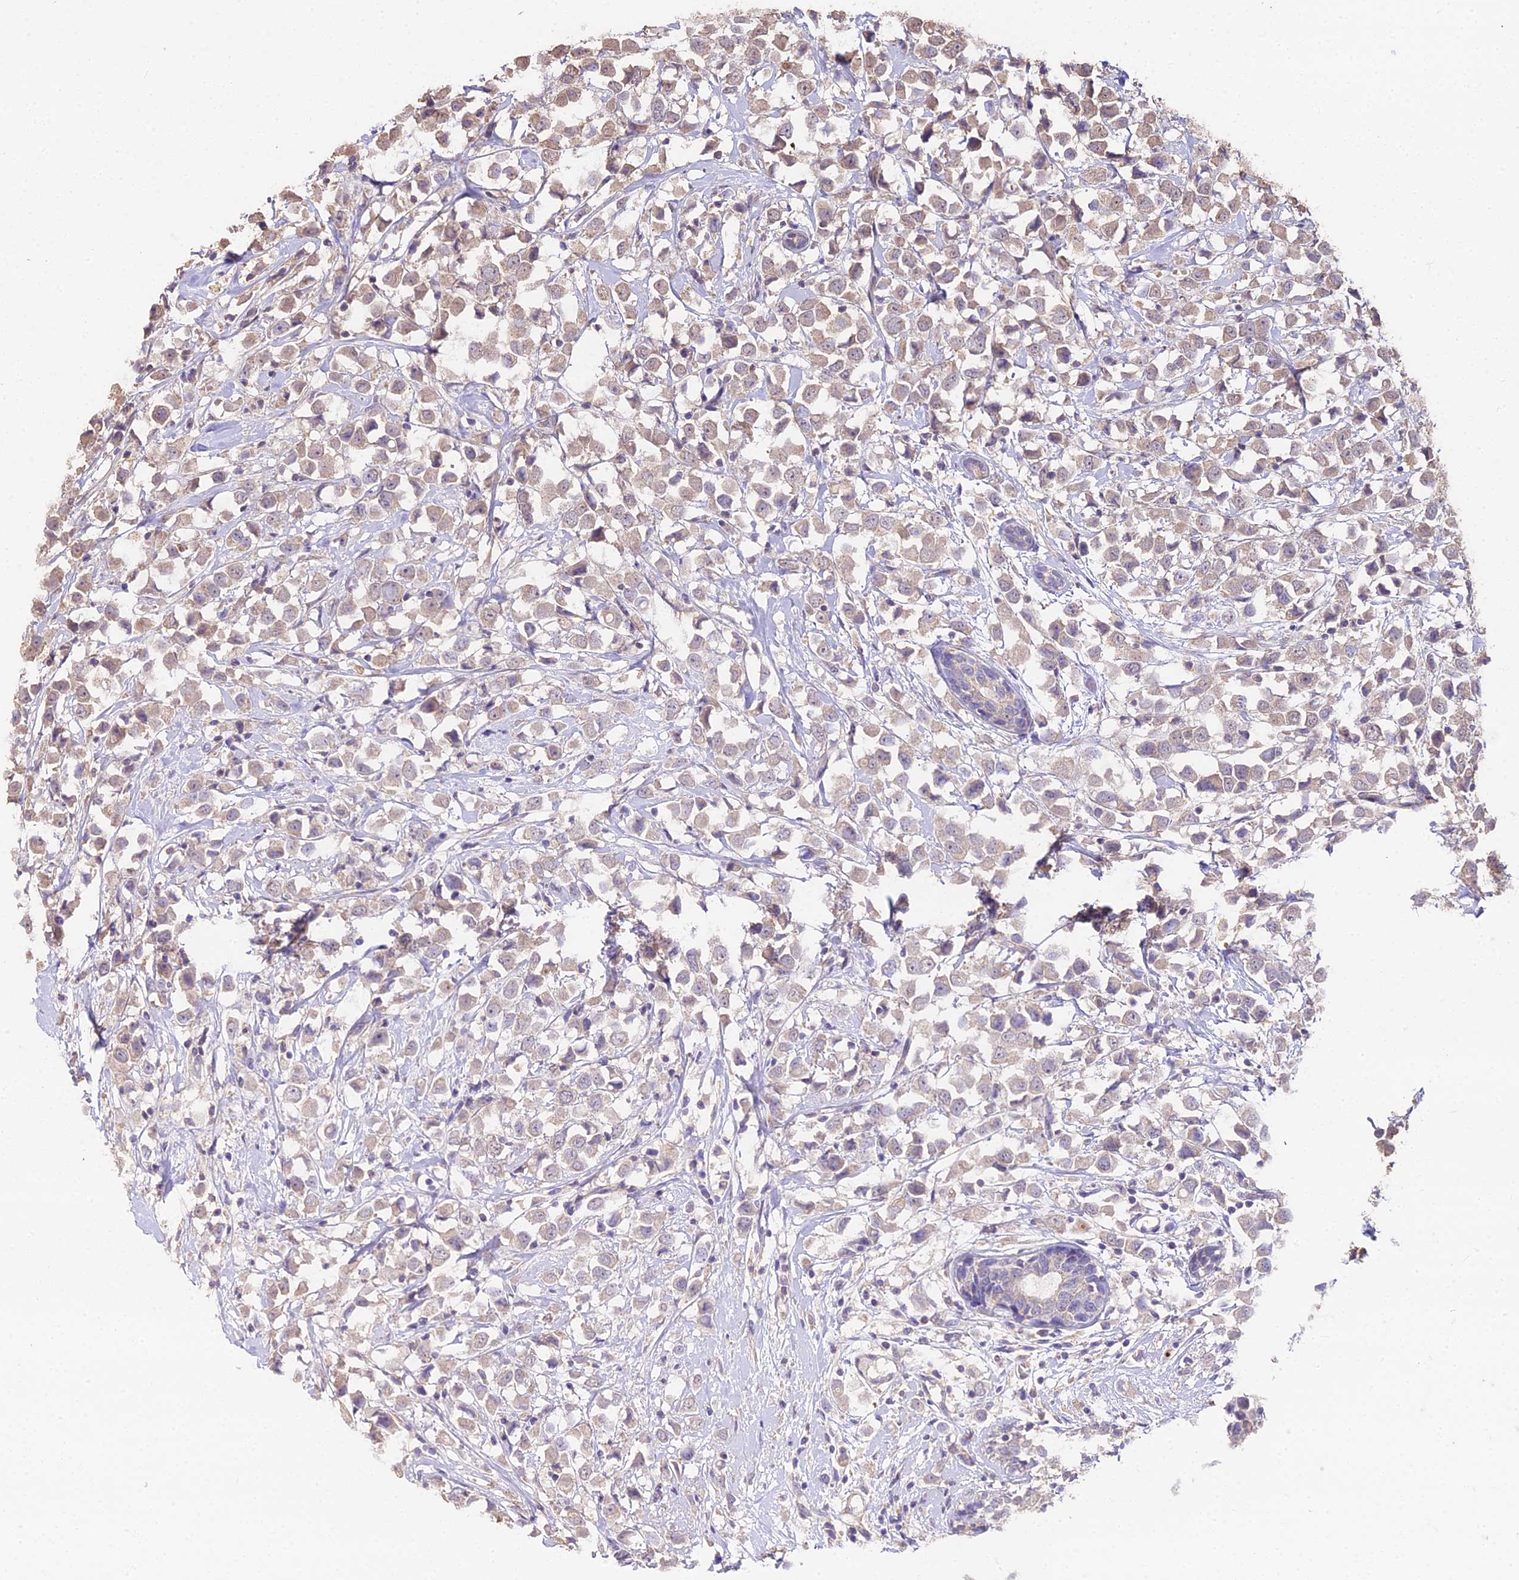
{"staining": {"intensity": "weak", "quantity": ">75%", "location": "cytoplasmic/membranous"}, "tissue": "breast cancer", "cell_type": "Tumor cells", "image_type": "cancer", "snomed": [{"axis": "morphology", "description": "Duct carcinoma"}, {"axis": "topography", "description": "Breast"}], "caption": "Approximately >75% of tumor cells in breast cancer (infiltrating ductal carcinoma) reveal weak cytoplasmic/membranous protein expression as visualized by brown immunohistochemical staining.", "gene": "METTL13", "patient": {"sex": "female", "age": 61}}